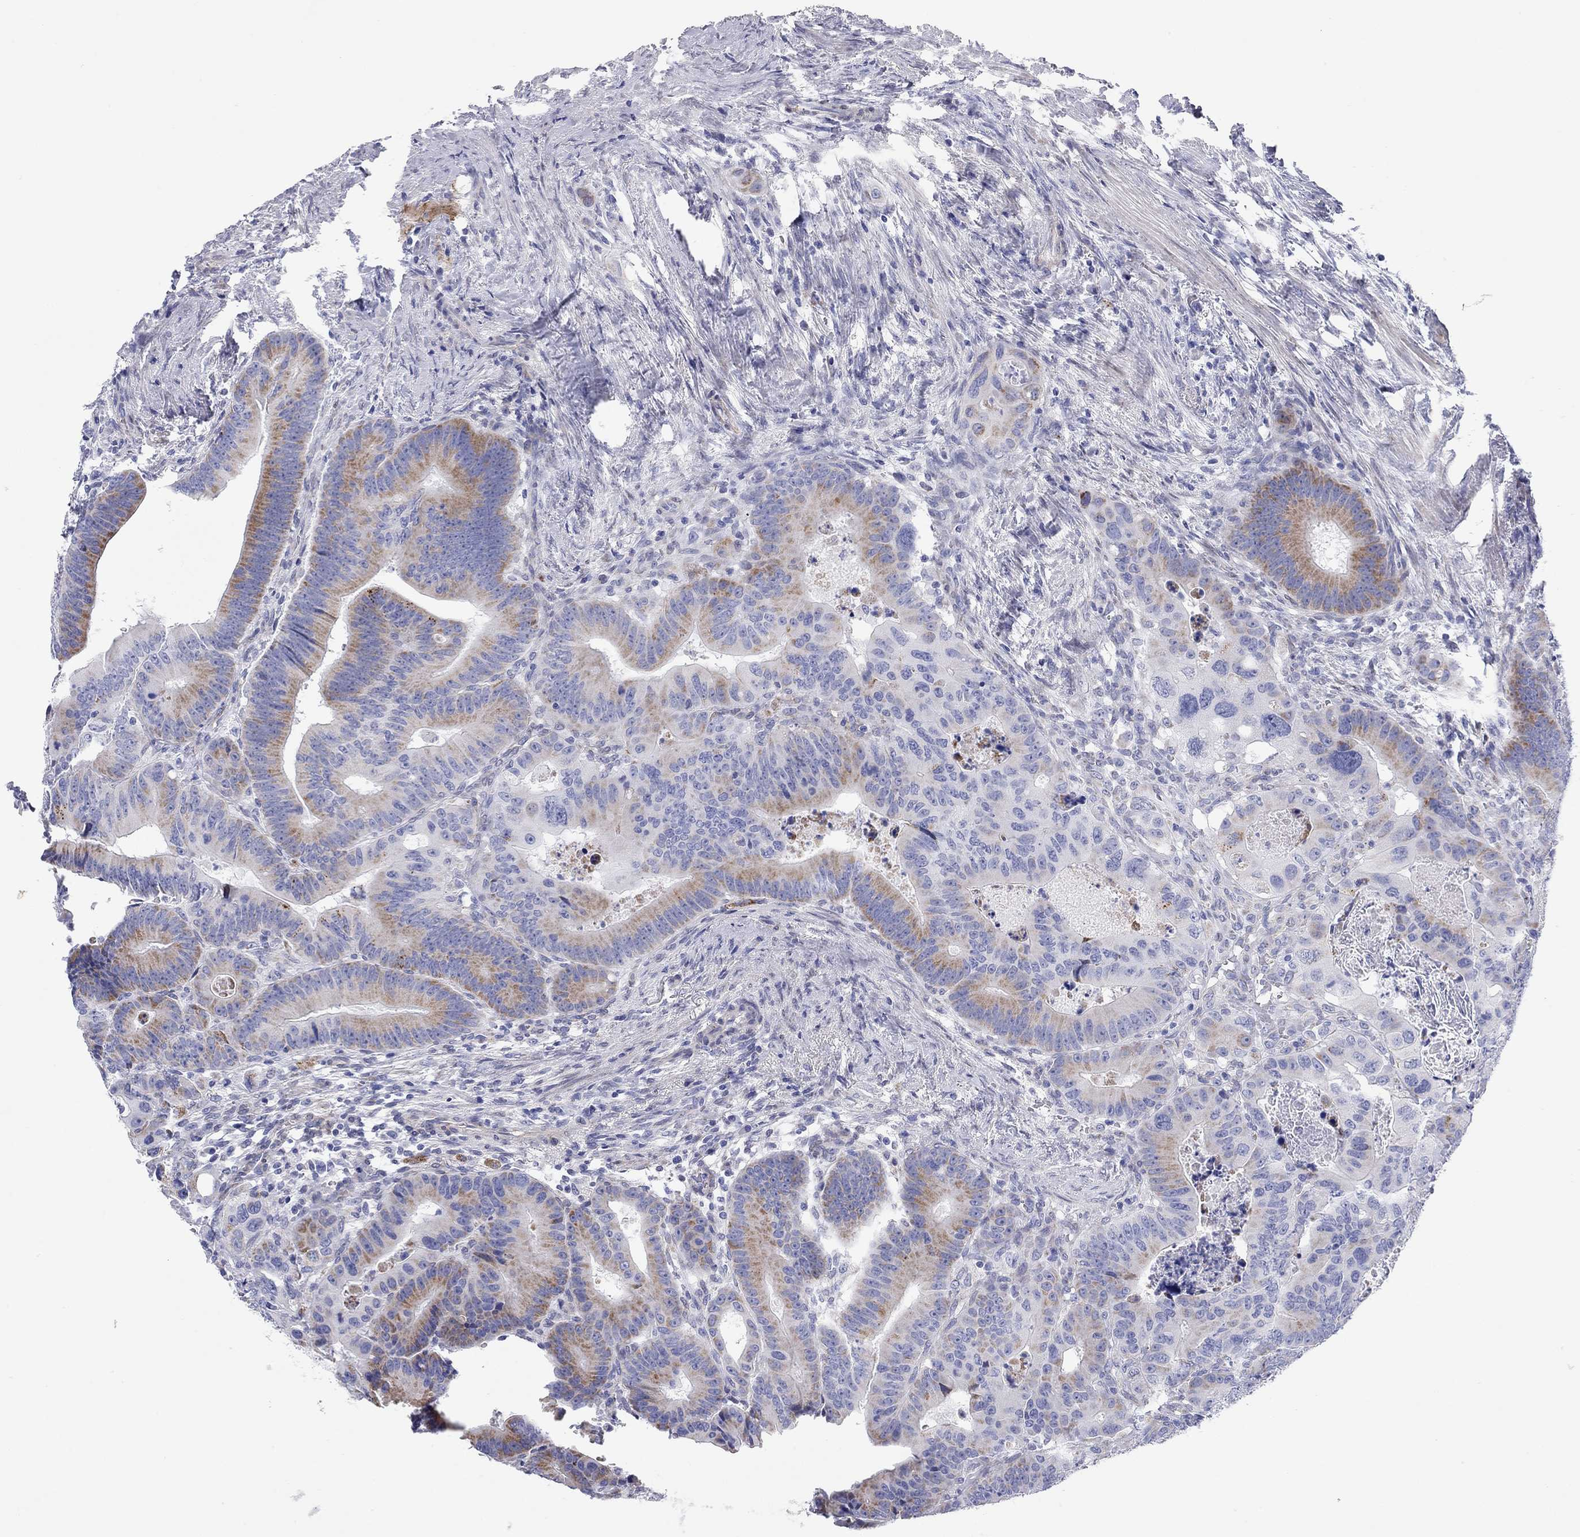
{"staining": {"intensity": "moderate", "quantity": "25%-75%", "location": "cytoplasmic/membranous"}, "tissue": "colorectal cancer", "cell_type": "Tumor cells", "image_type": "cancer", "snomed": [{"axis": "morphology", "description": "Adenocarcinoma, NOS"}, {"axis": "topography", "description": "Rectum"}], "caption": "Immunohistochemical staining of human colorectal cancer (adenocarcinoma) shows medium levels of moderate cytoplasmic/membranous protein expression in about 25%-75% of tumor cells. The protein is shown in brown color, while the nuclei are stained blue.", "gene": "CHI3L2", "patient": {"sex": "male", "age": 64}}